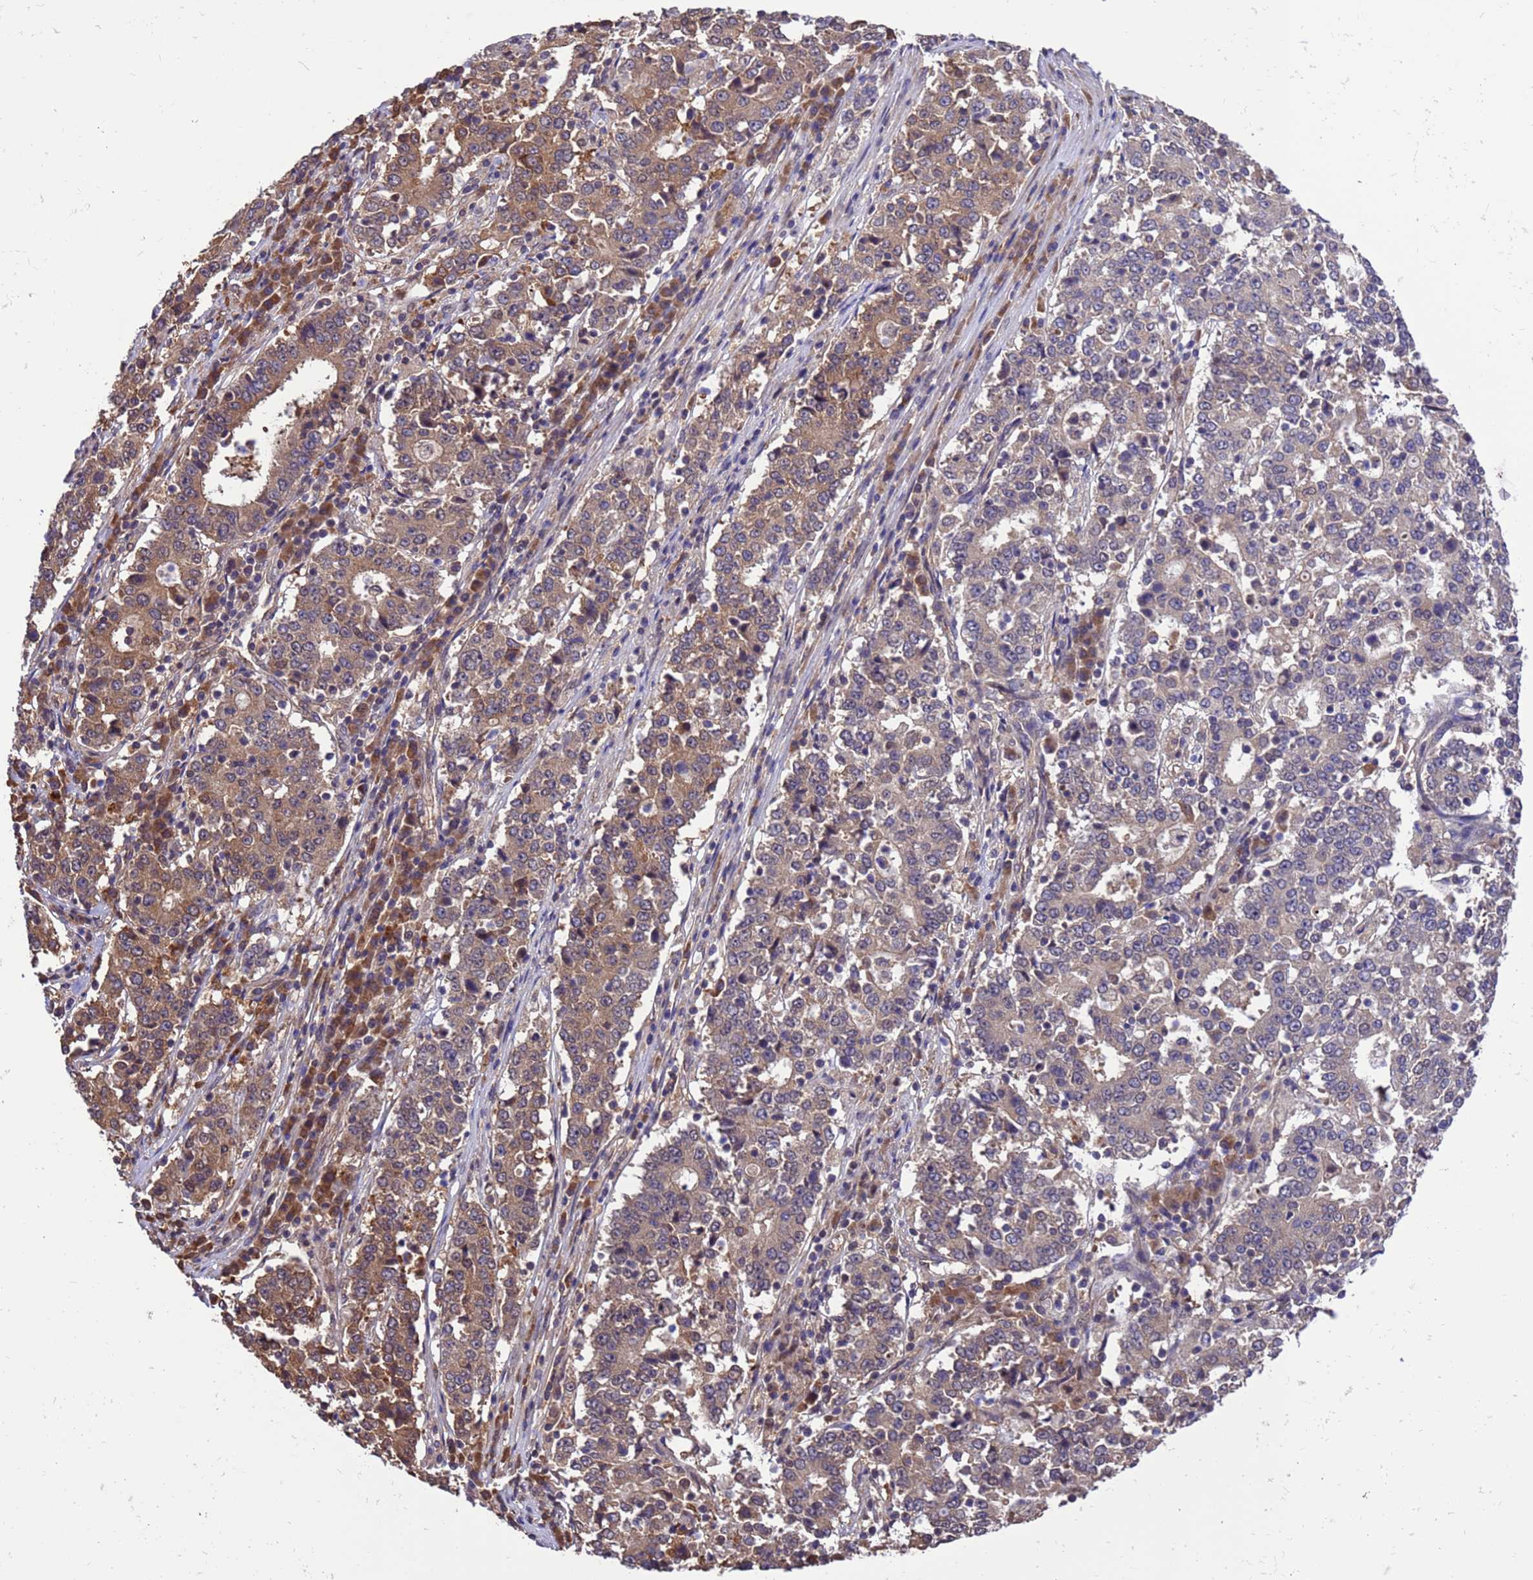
{"staining": {"intensity": "weak", "quantity": "25%-75%", "location": "cytoplasmic/membranous"}, "tissue": "stomach cancer", "cell_type": "Tumor cells", "image_type": "cancer", "snomed": [{"axis": "morphology", "description": "Adenocarcinoma, NOS"}, {"axis": "topography", "description": "Stomach"}], "caption": "Tumor cells demonstrate low levels of weak cytoplasmic/membranous expression in about 25%-75% of cells in adenocarcinoma (stomach).", "gene": "ZFP69B", "patient": {"sex": "male", "age": 59}}